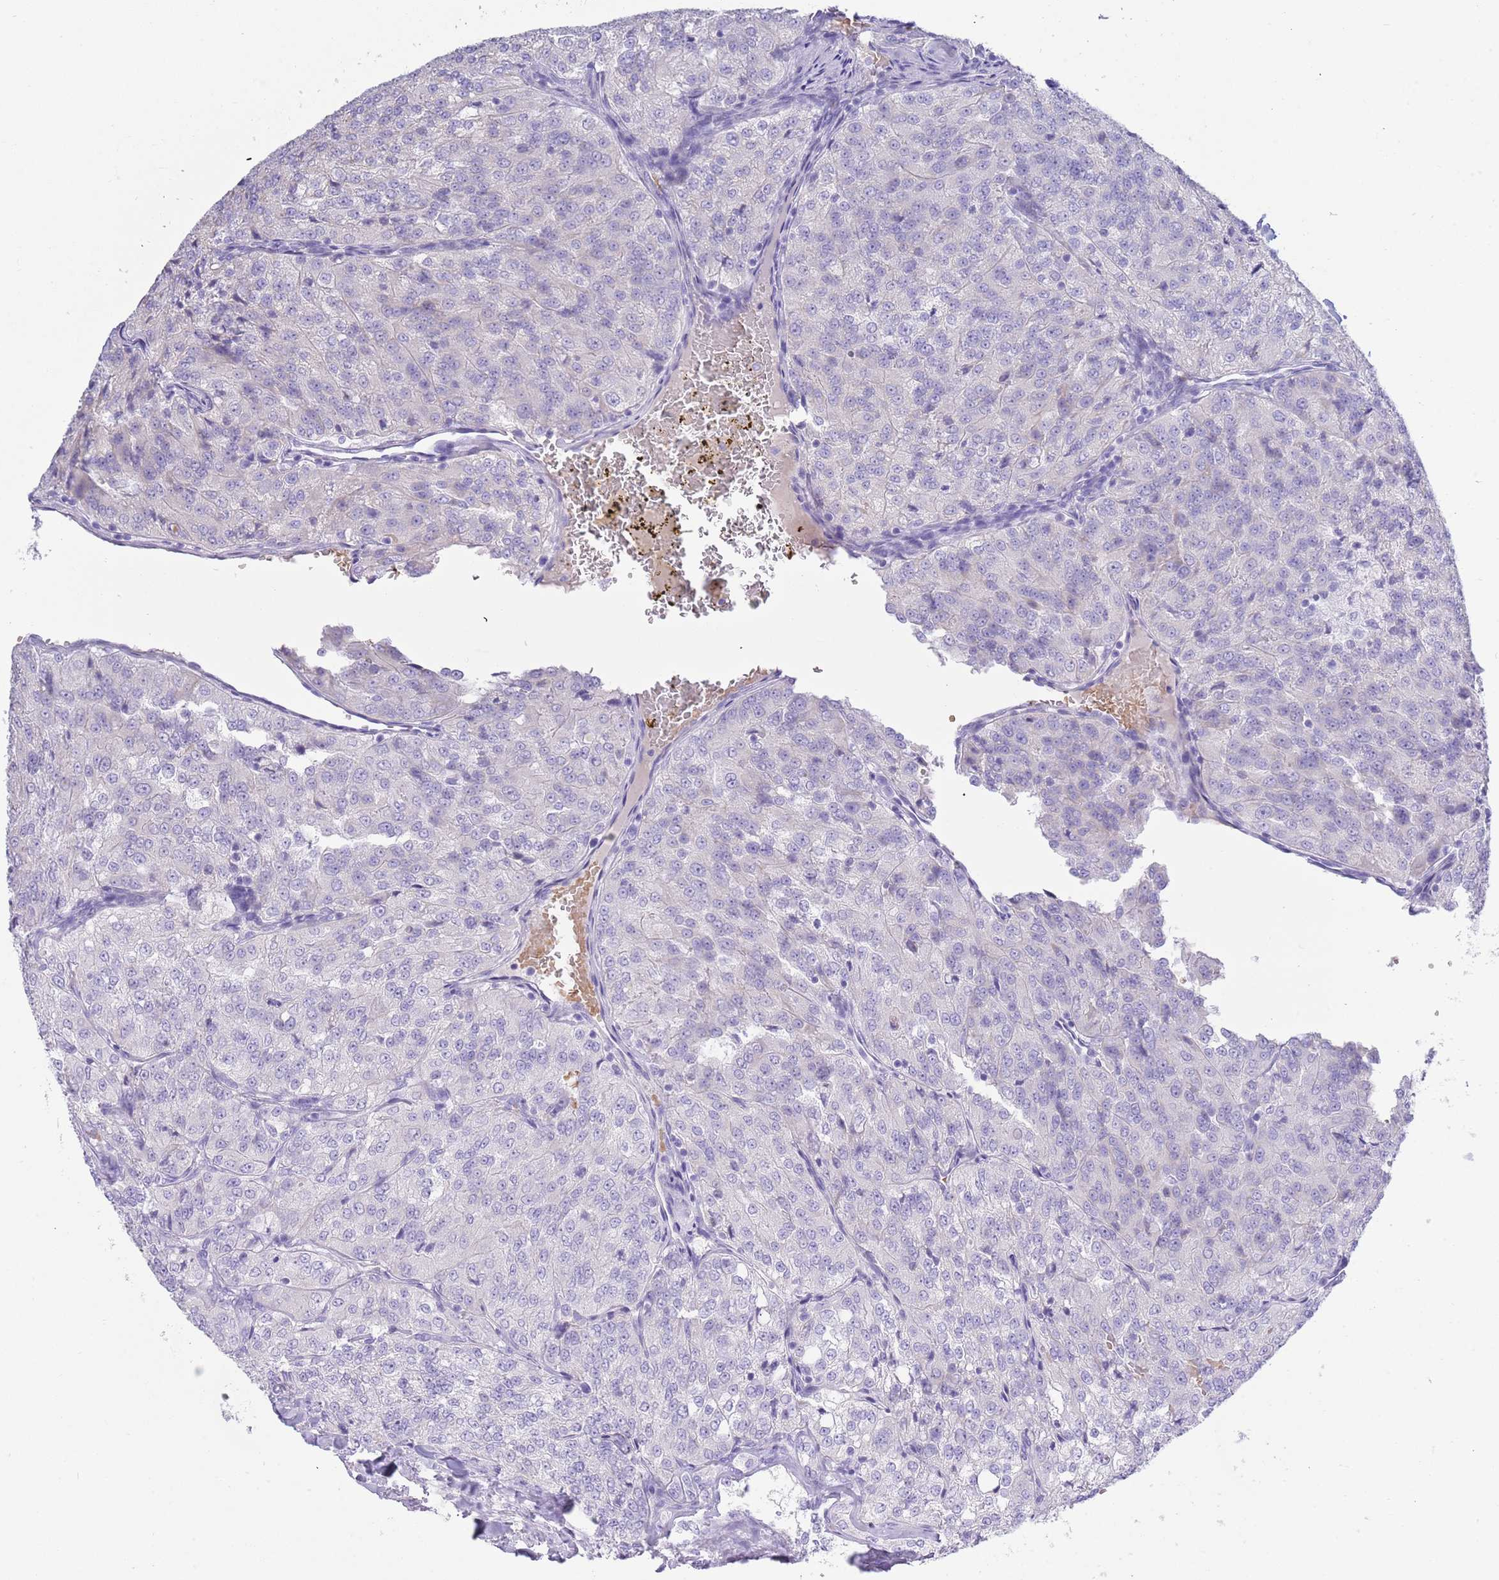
{"staining": {"intensity": "negative", "quantity": "none", "location": "none"}, "tissue": "renal cancer", "cell_type": "Tumor cells", "image_type": "cancer", "snomed": [{"axis": "morphology", "description": "Adenocarcinoma, NOS"}, {"axis": "topography", "description": "Kidney"}], "caption": "Renal cancer was stained to show a protein in brown. There is no significant positivity in tumor cells.", "gene": "ACR", "patient": {"sex": "female", "age": 63}}